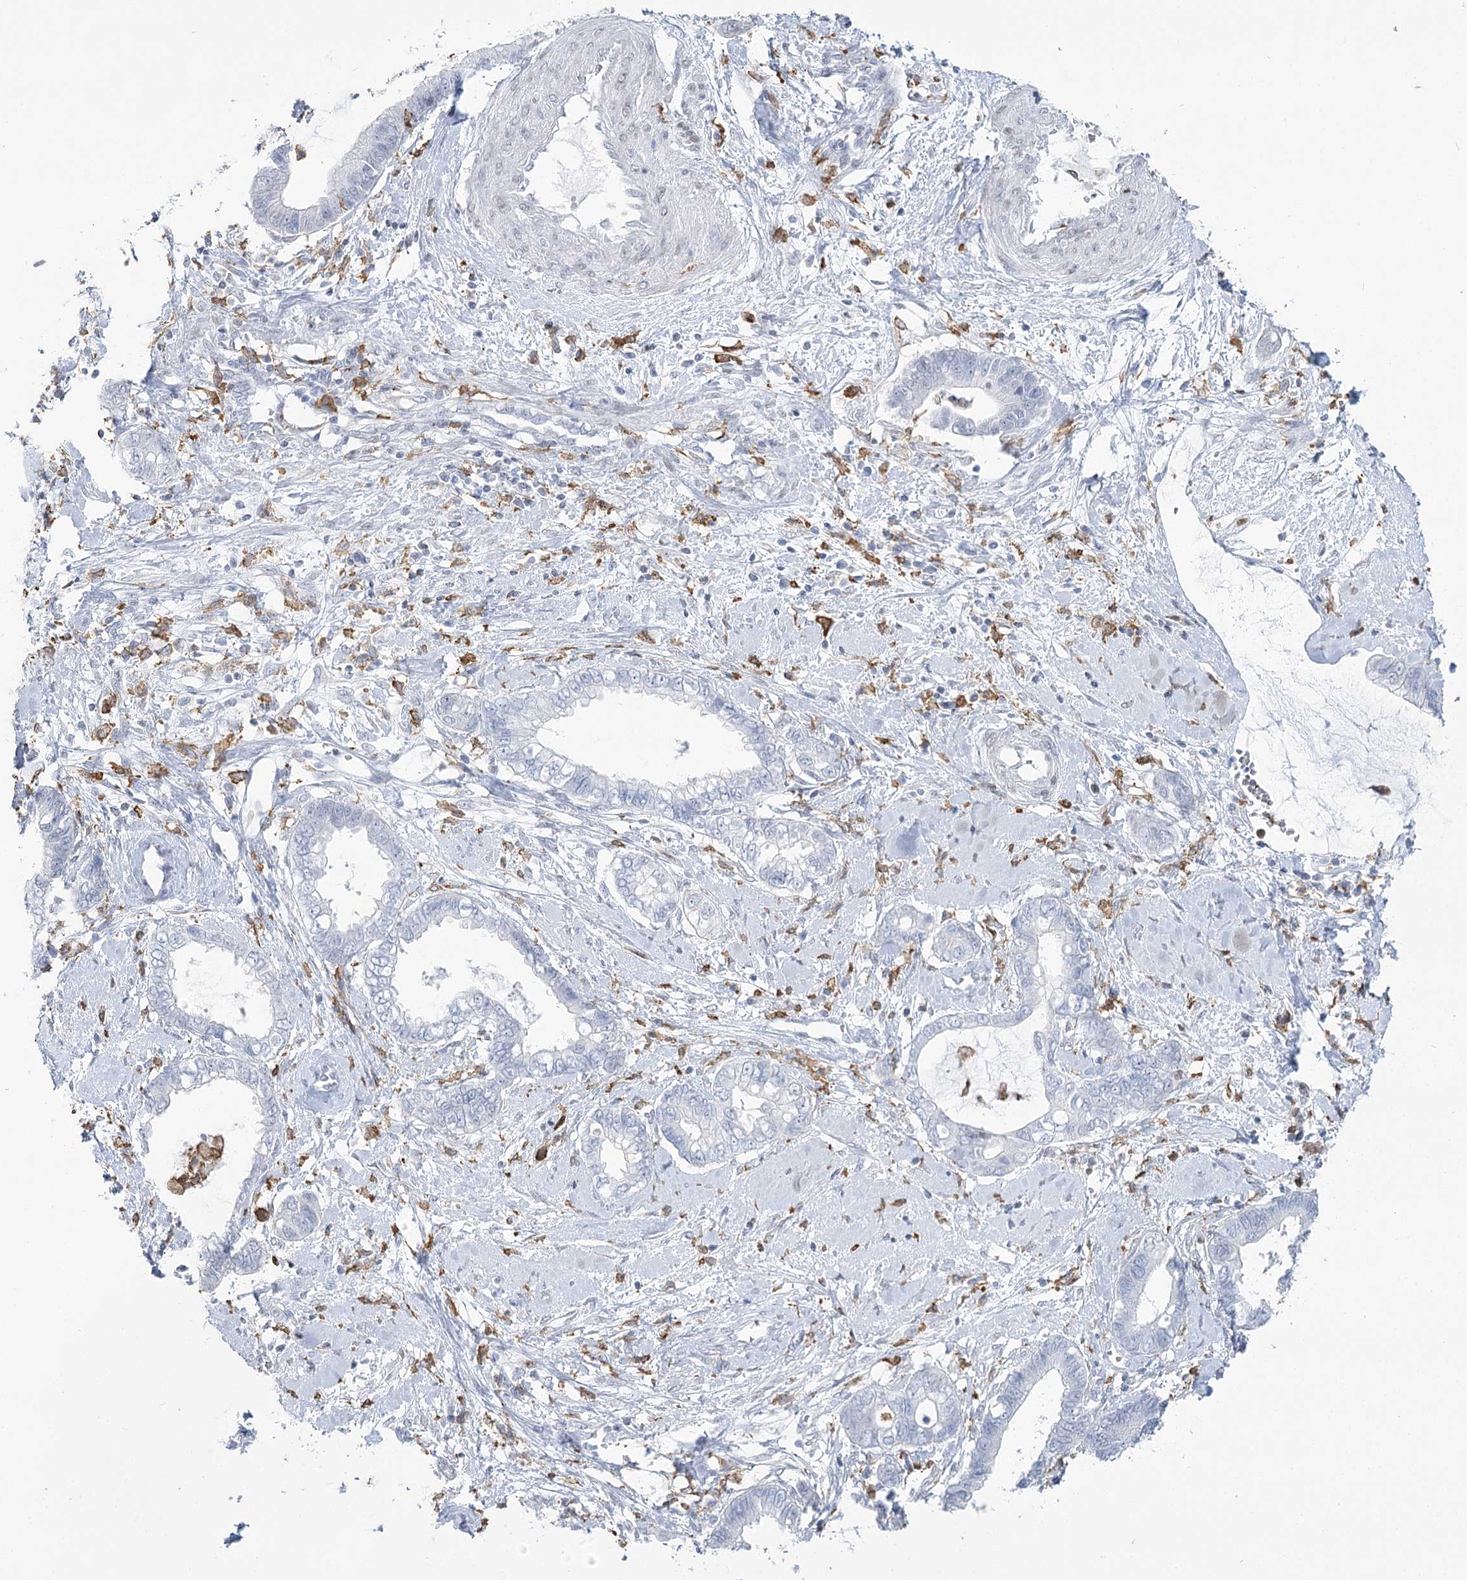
{"staining": {"intensity": "negative", "quantity": "none", "location": "none"}, "tissue": "cervical cancer", "cell_type": "Tumor cells", "image_type": "cancer", "snomed": [{"axis": "morphology", "description": "Adenocarcinoma, NOS"}, {"axis": "topography", "description": "Cervix"}], "caption": "Tumor cells are negative for brown protein staining in adenocarcinoma (cervical).", "gene": "C11orf1", "patient": {"sex": "female", "age": 44}}